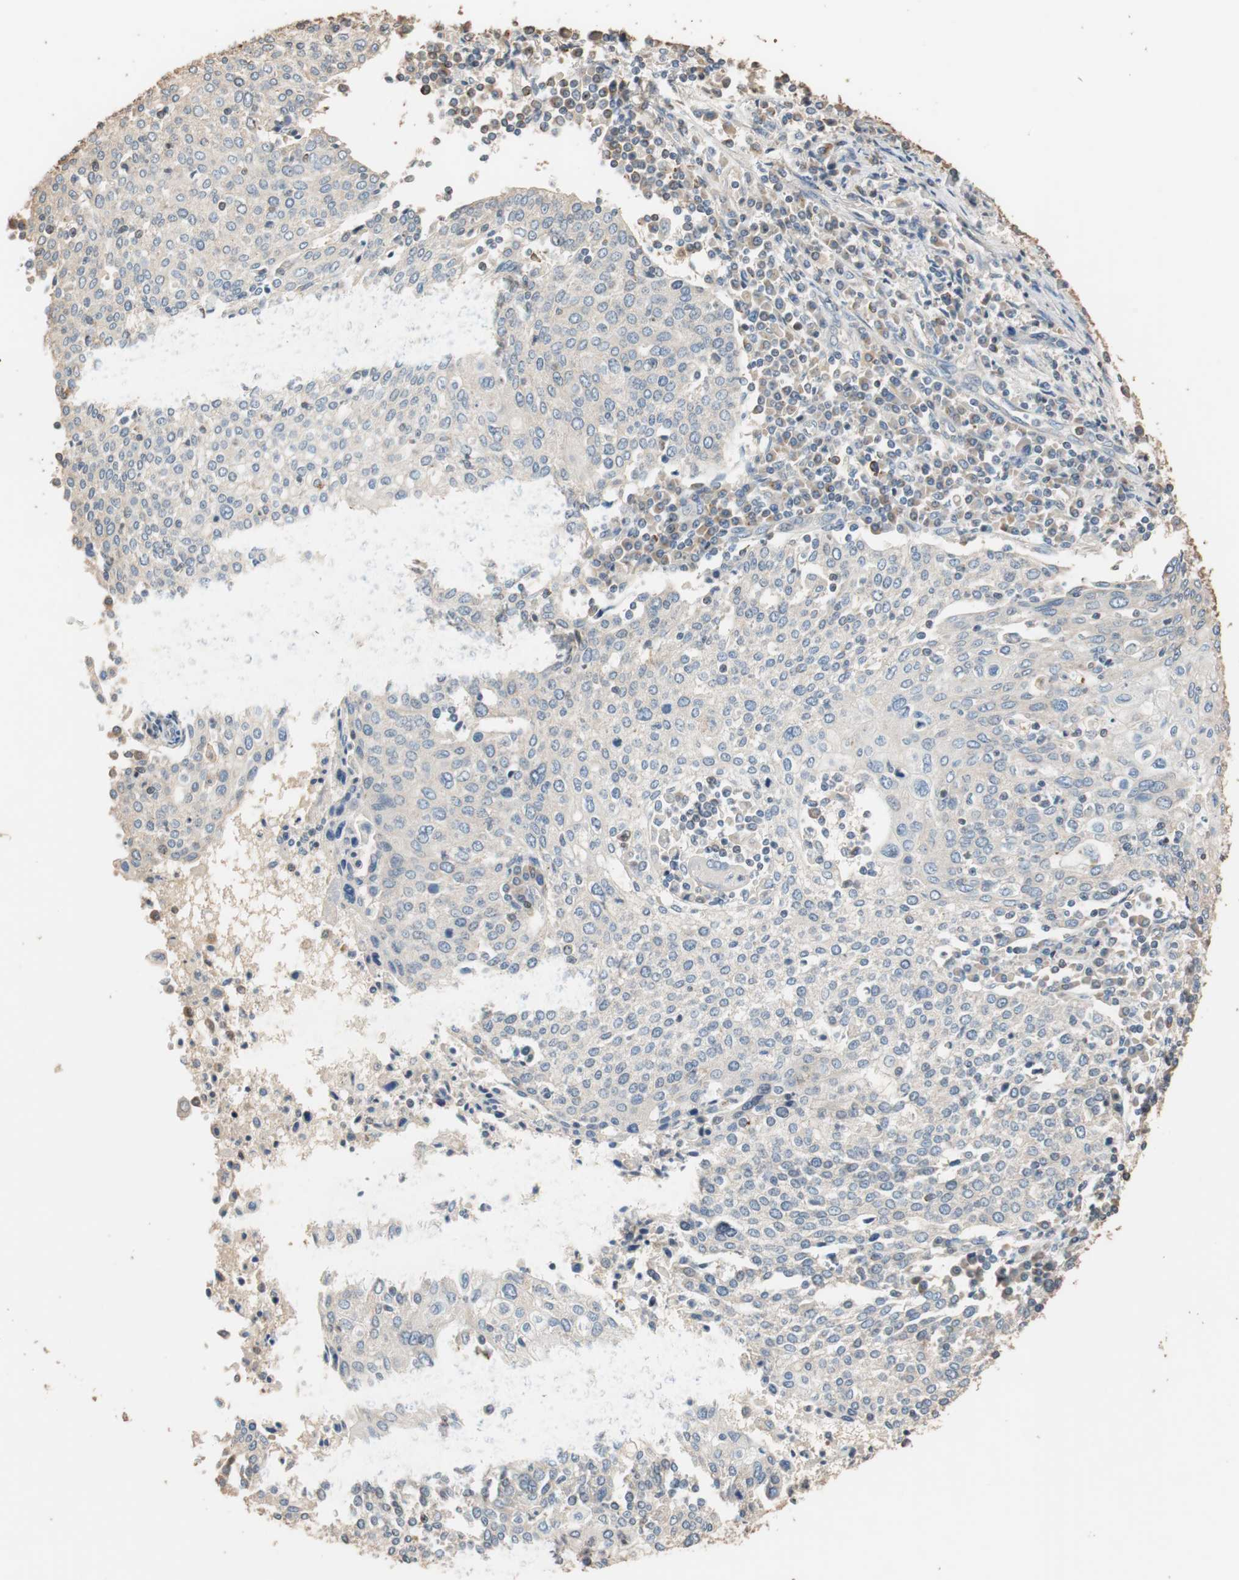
{"staining": {"intensity": "negative", "quantity": "none", "location": "none"}, "tissue": "cervical cancer", "cell_type": "Tumor cells", "image_type": "cancer", "snomed": [{"axis": "morphology", "description": "Squamous cell carcinoma, NOS"}, {"axis": "topography", "description": "Cervix"}], "caption": "This micrograph is of cervical cancer (squamous cell carcinoma) stained with IHC to label a protein in brown with the nuclei are counter-stained blue. There is no expression in tumor cells. The staining was performed using DAB to visualize the protein expression in brown, while the nuclei were stained in blue with hematoxylin (Magnification: 20x).", "gene": "TUBB", "patient": {"sex": "female", "age": 40}}